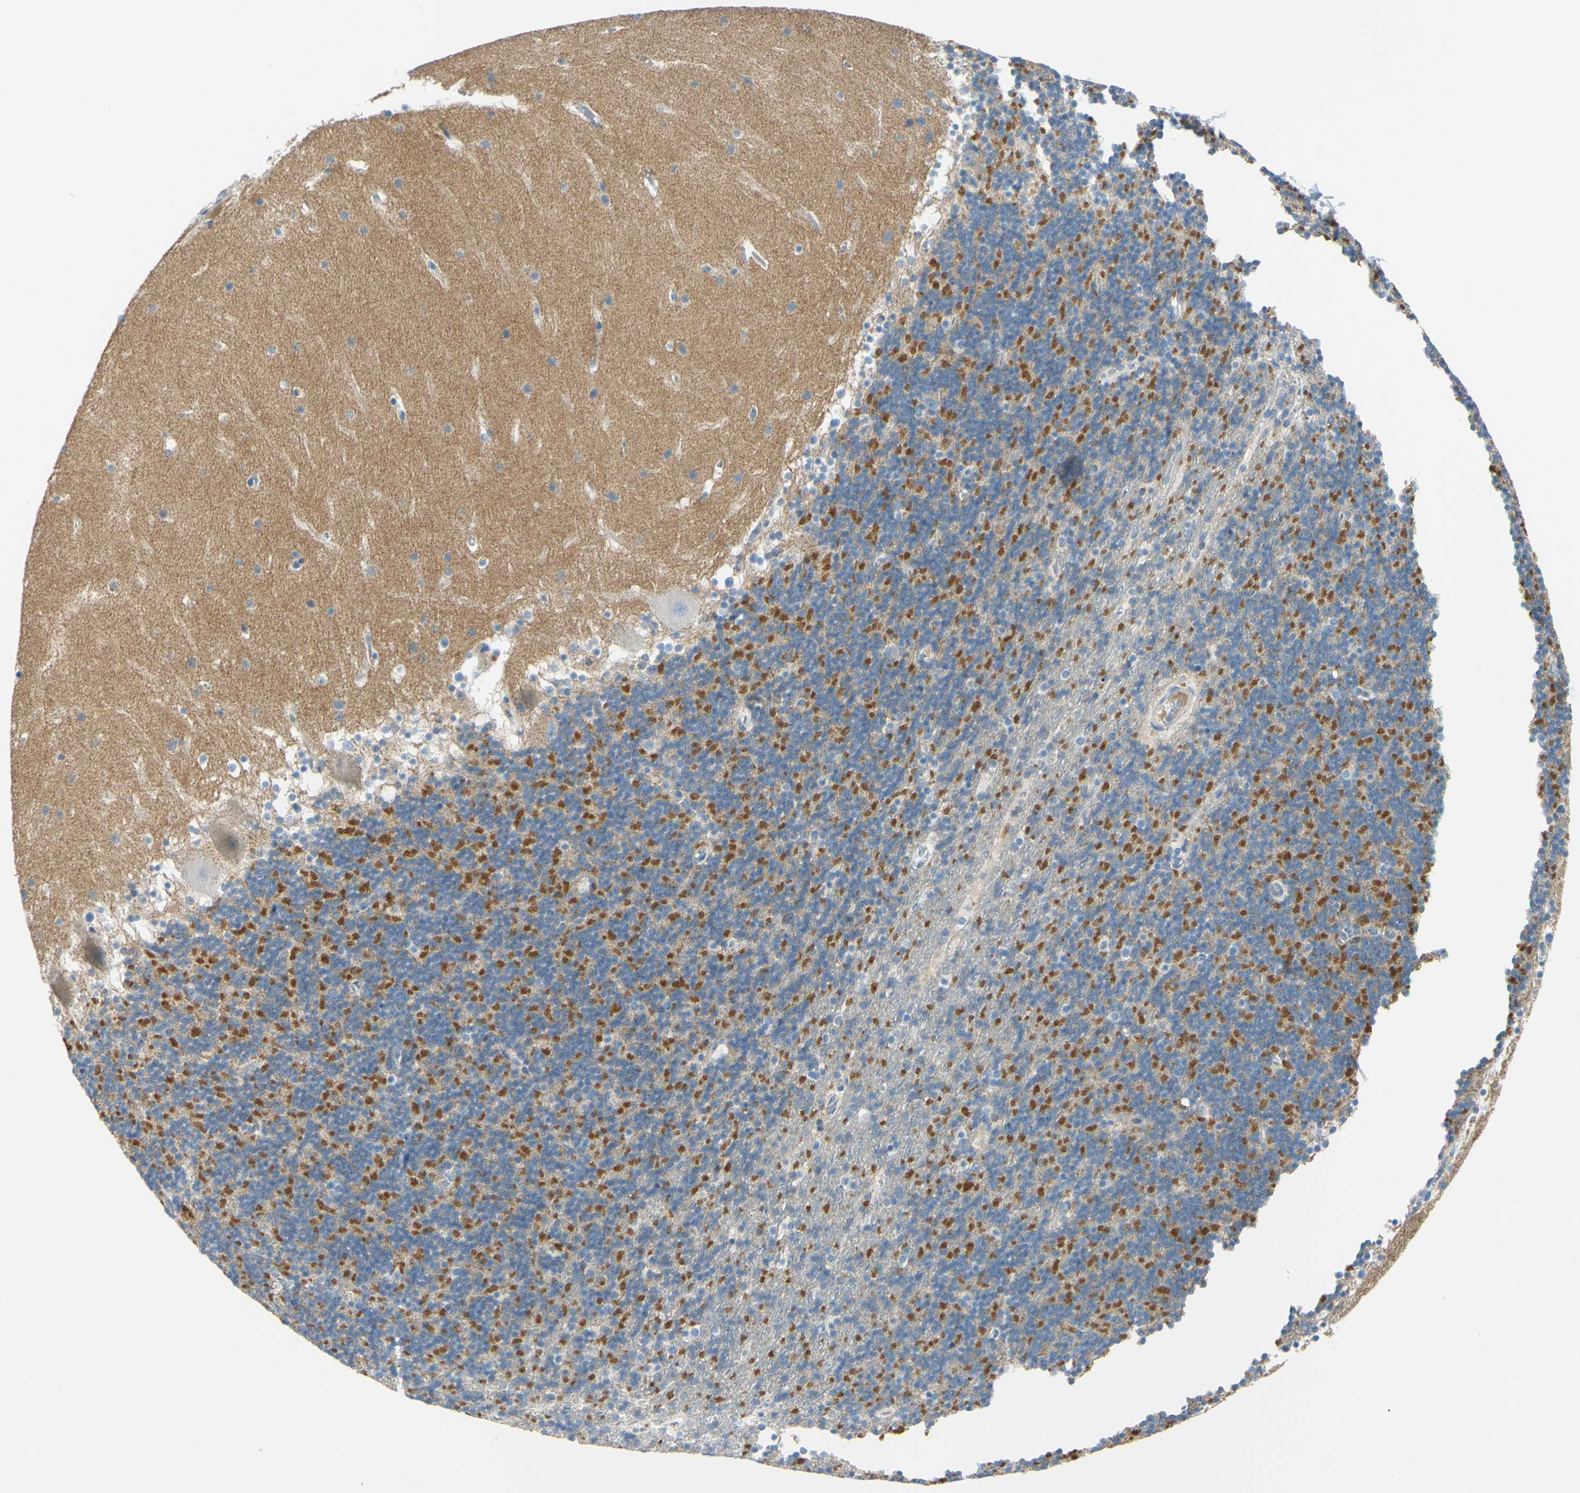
{"staining": {"intensity": "weak", "quantity": "25%-75%", "location": "cytoplasmic/membranous"}, "tissue": "cerebellum", "cell_type": "Cells in granular layer", "image_type": "normal", "snomed": [{"axis": "morphology", "description": "Normal tissue, NOS"}, {"axis": "topography", "description": "Cerebellum"}], "caption": "Immunohistochemistry (DAB) staining of unremarkable cerebellum shows weak cytoplasmic/membranous protein expression in about 25%-75% of cells in granular layer. Using DAB (3,3'-diaminobenzidine) (brown) and hematoxylin (blue) stains, captured at high magnification using brightfield microscopy.", "gene": "CDH10", "patient": {"sex": "male", "age": 45}}